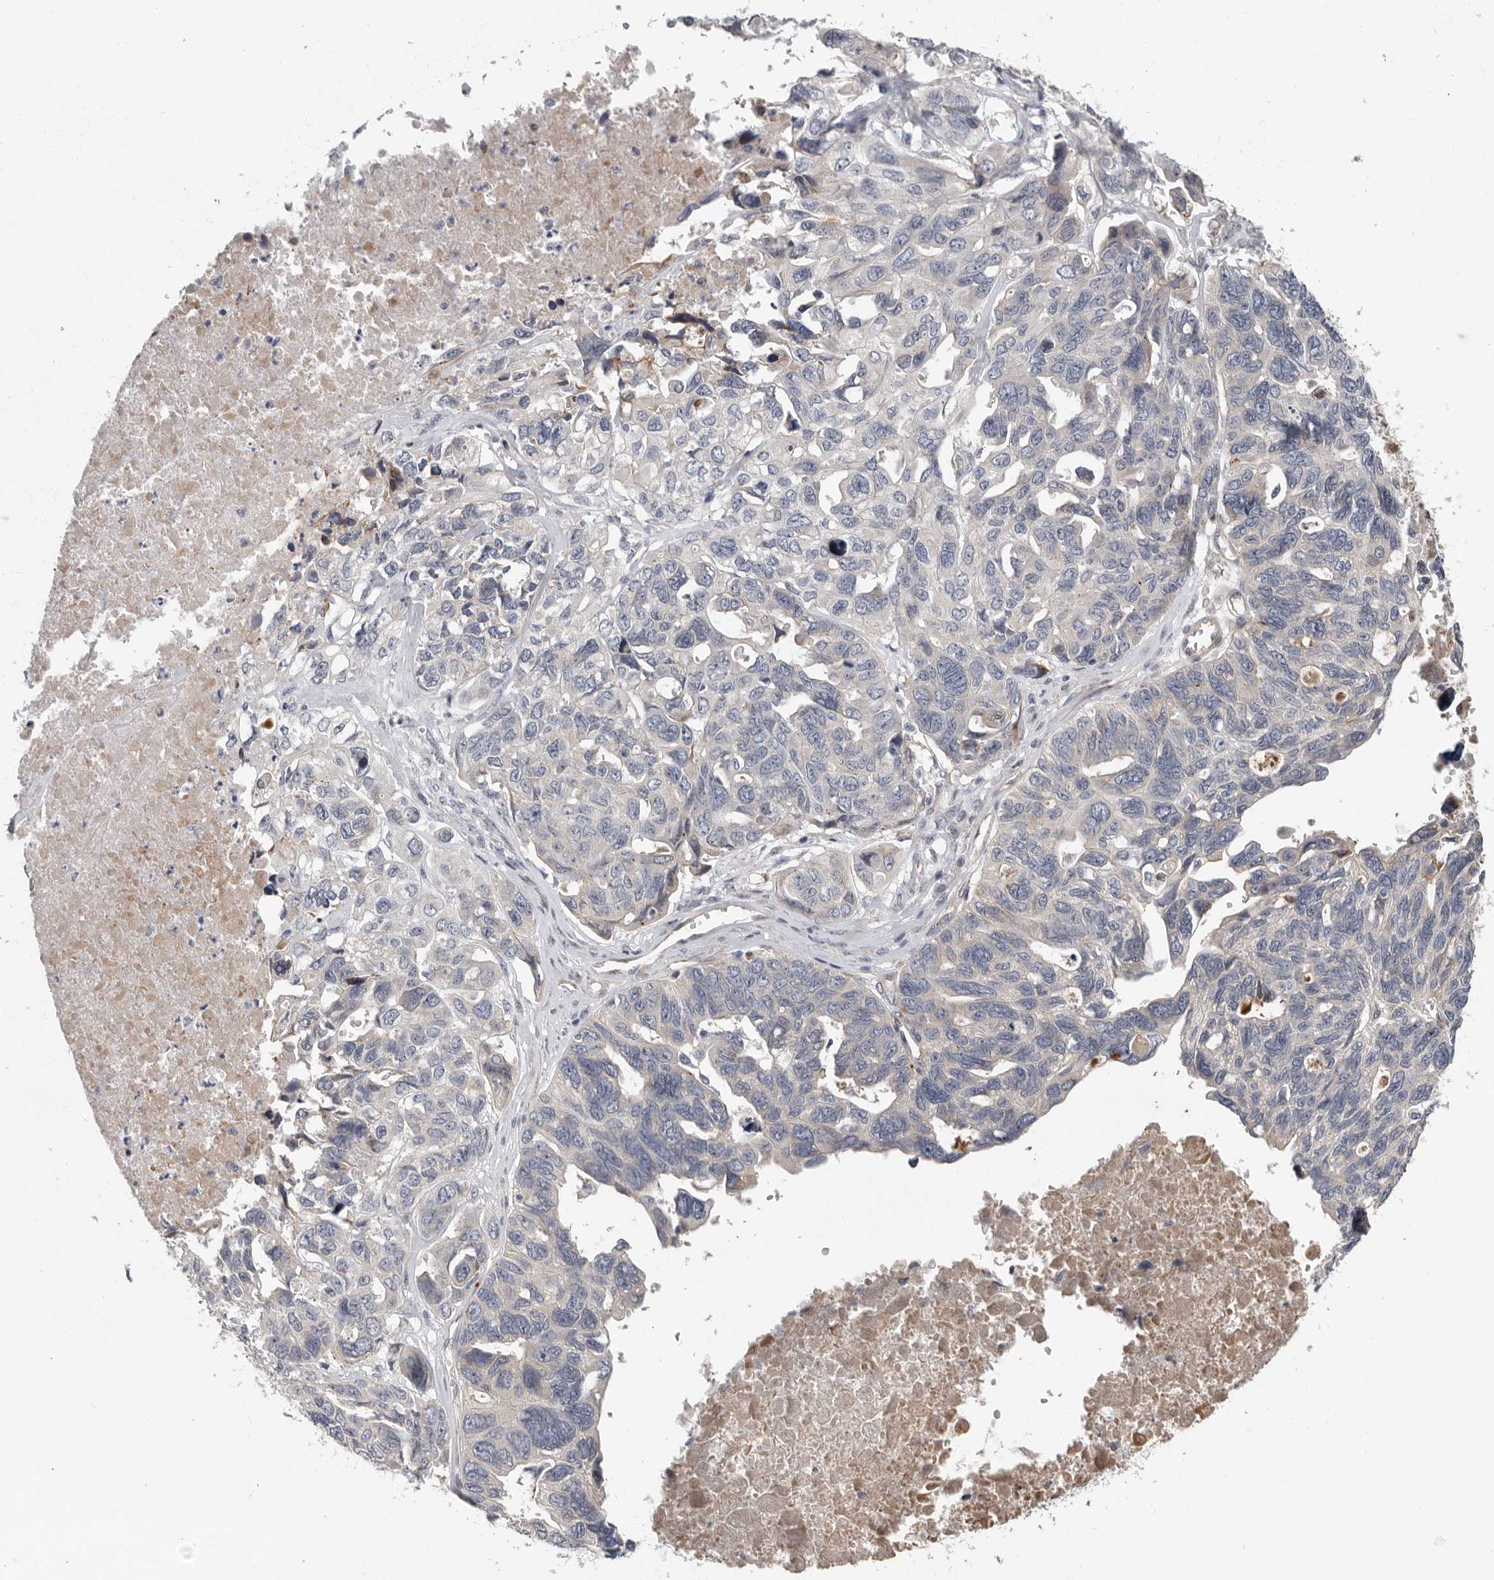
{"staining": {"intensity": "negative", "quantity": "none", "location": "none"}, "tissue": "ovarian cancer", "cell_type": "Tumor cells", "image_type": "cancer", "snomed": [{"axis": "morphology", "description": "Cystadenocarcinoma, serous, NOS"}, {"axis": "topography", "description": "Ovary"}], "caption": "Image shows no significant protein expression in tumor cells of ovarian cancer.", "gene": "ATXN3L", "patient": {"sex": "female", "age": 79}}